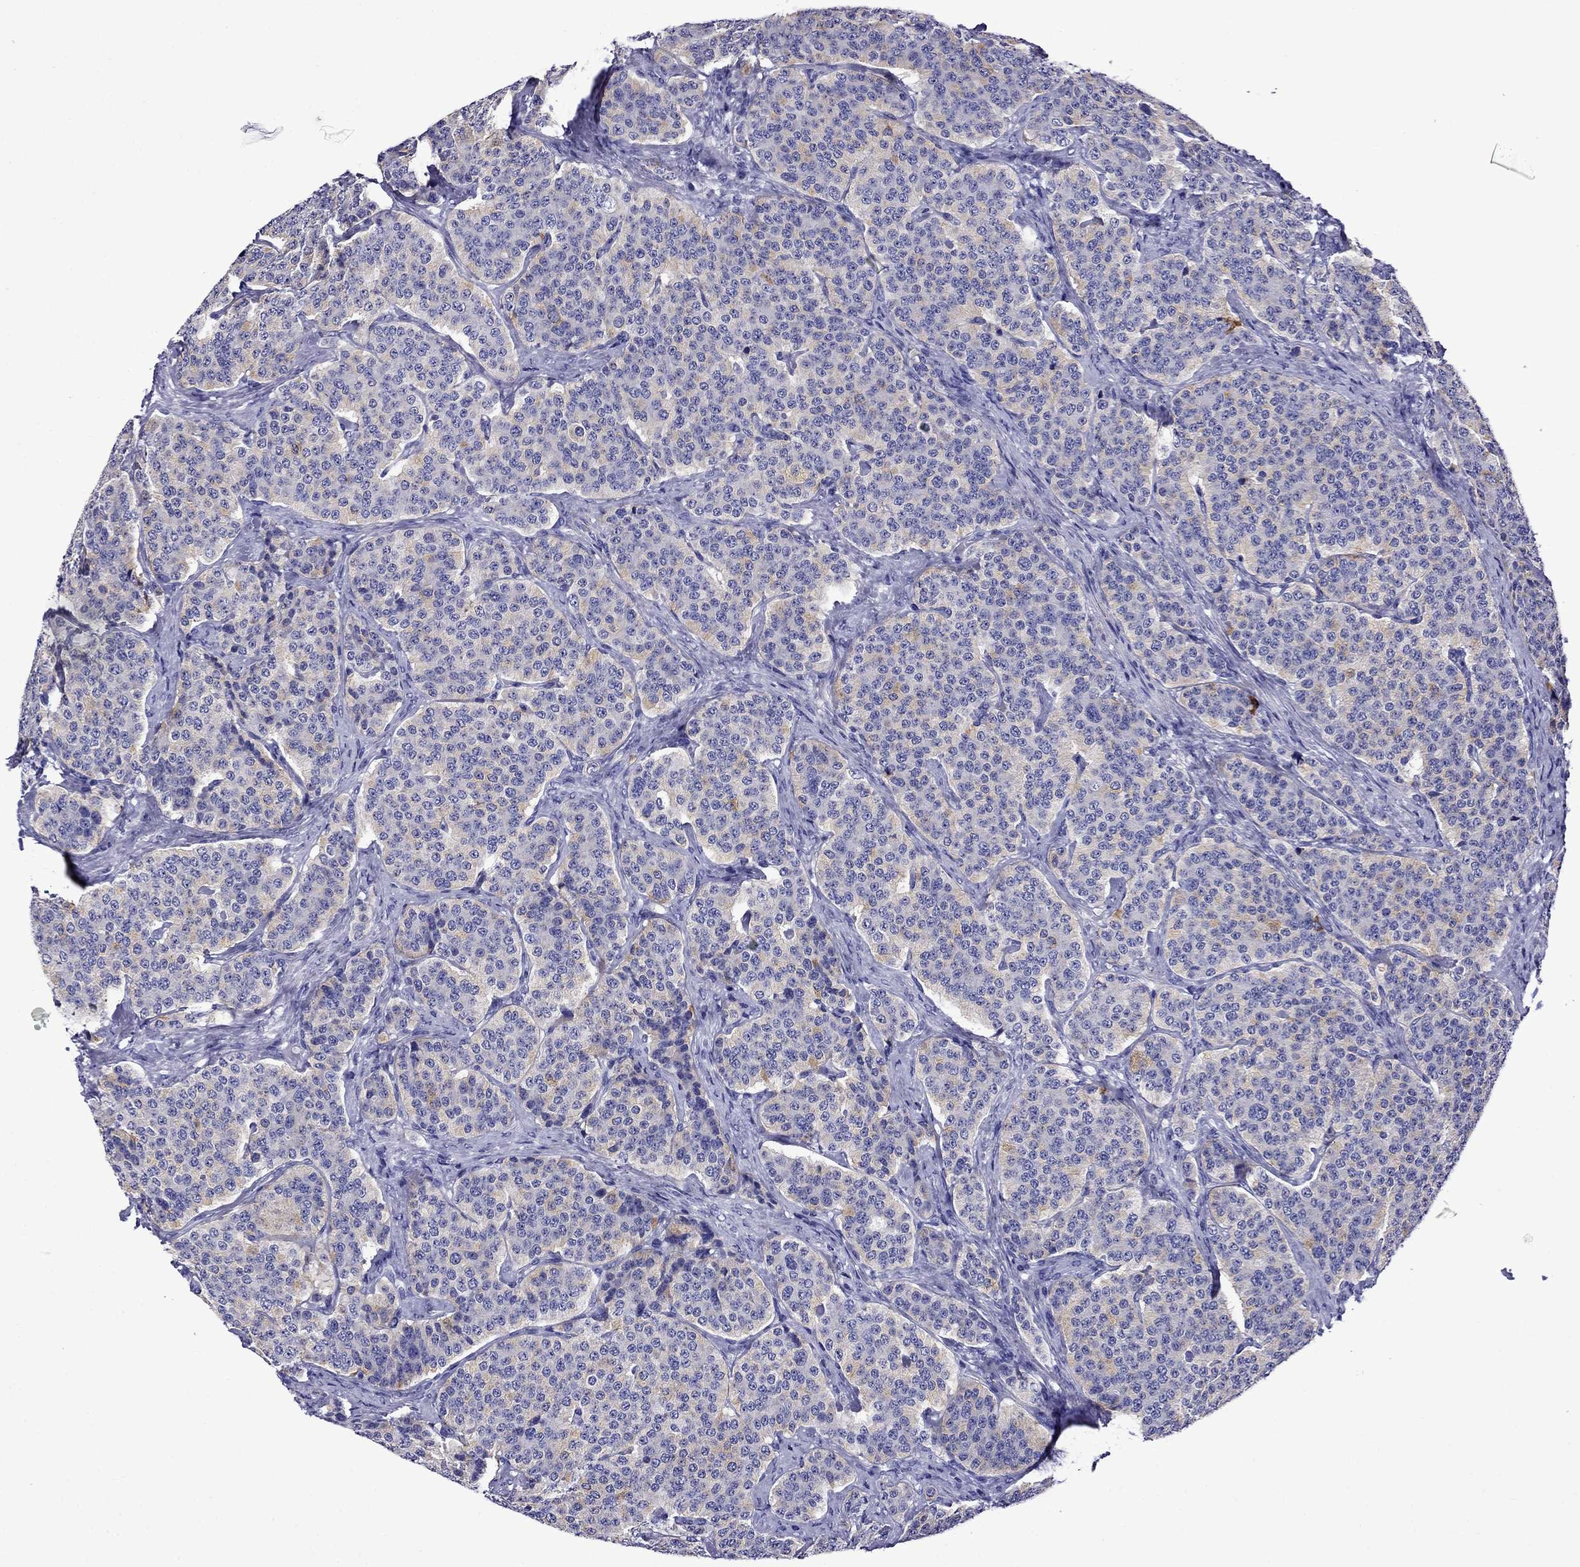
{"staining": {"intensity": "weak", "quantity": "25%-75%", "location": "cytoplasmic/membranous"}, "tissue": "carcinoid", "cell_type": "Tumor cells", "image_type": "cancer", "snomed": [{"axis": "morphology", "description": "Carcinoid, malignant, NOS"}, {"axis": "topography", "description": "Small intestine"}], "caption": "Weak cytoplasmic/membranous positivity for a protein is identified in about 25%-75% of tumor cells of carcinoid using immunohistochemistry.", "gene": "SCG2", "patient": {"sex": "female", "age": 58}}